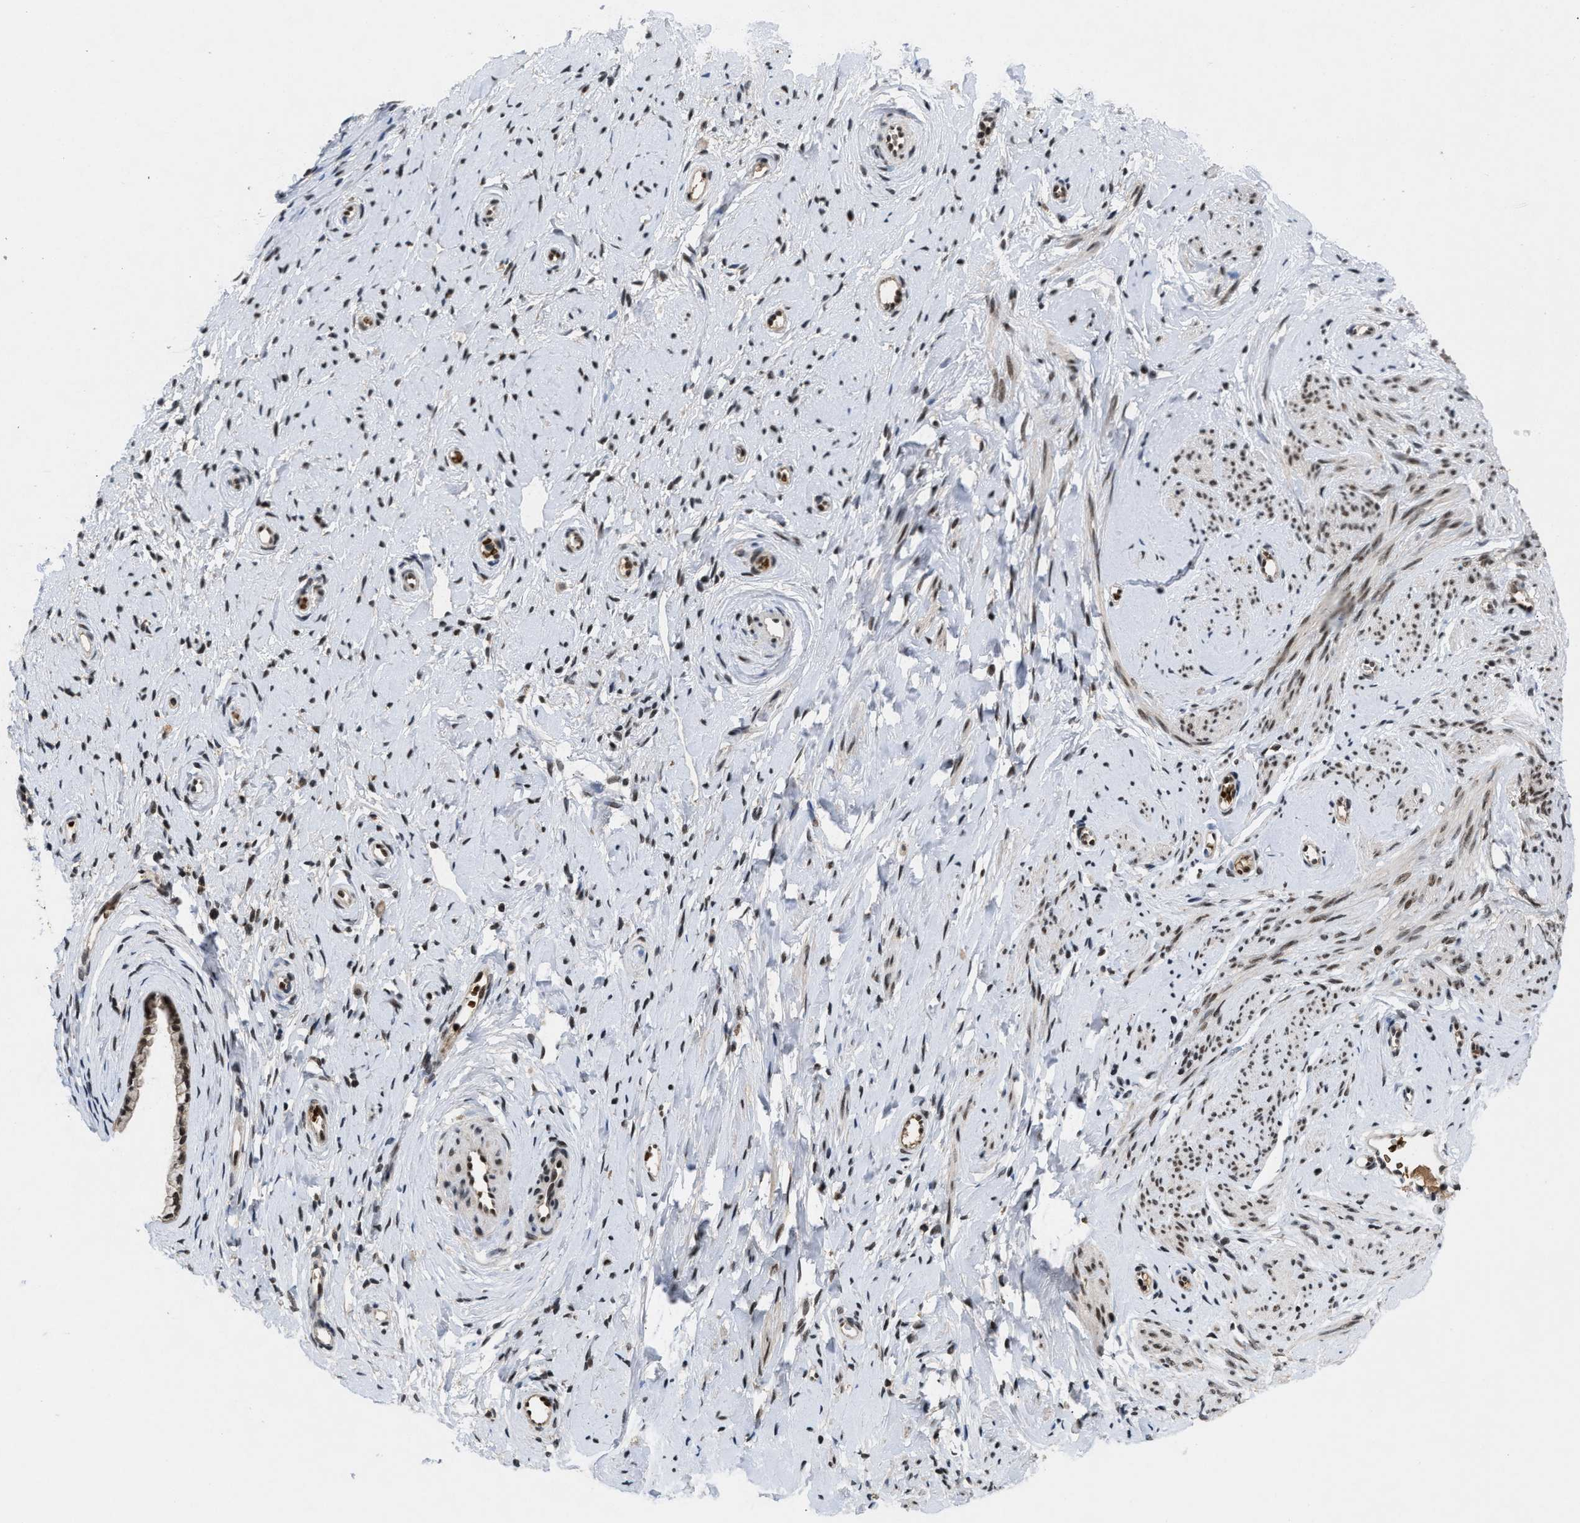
{"staining": {"intensity": "moderate", "quantity": ">75%", "location": "nuclear"}, "tissue": "cervix", "cell_type": "Glandular cells", "image_type": "normal", "snomed": [{"axis": "morphology", "description": "Normal tissue, NOS"}, {"axis": "topography", "description": "Cervix"}], "caption": "There is medium levels of moderate nuclear staining in glandular cells of unremarkable cervix, as demonstrated by immunohistochemical staining (brown color).", "gene": "ZNF346", "patient": {"sex": "female", "age": 72}}